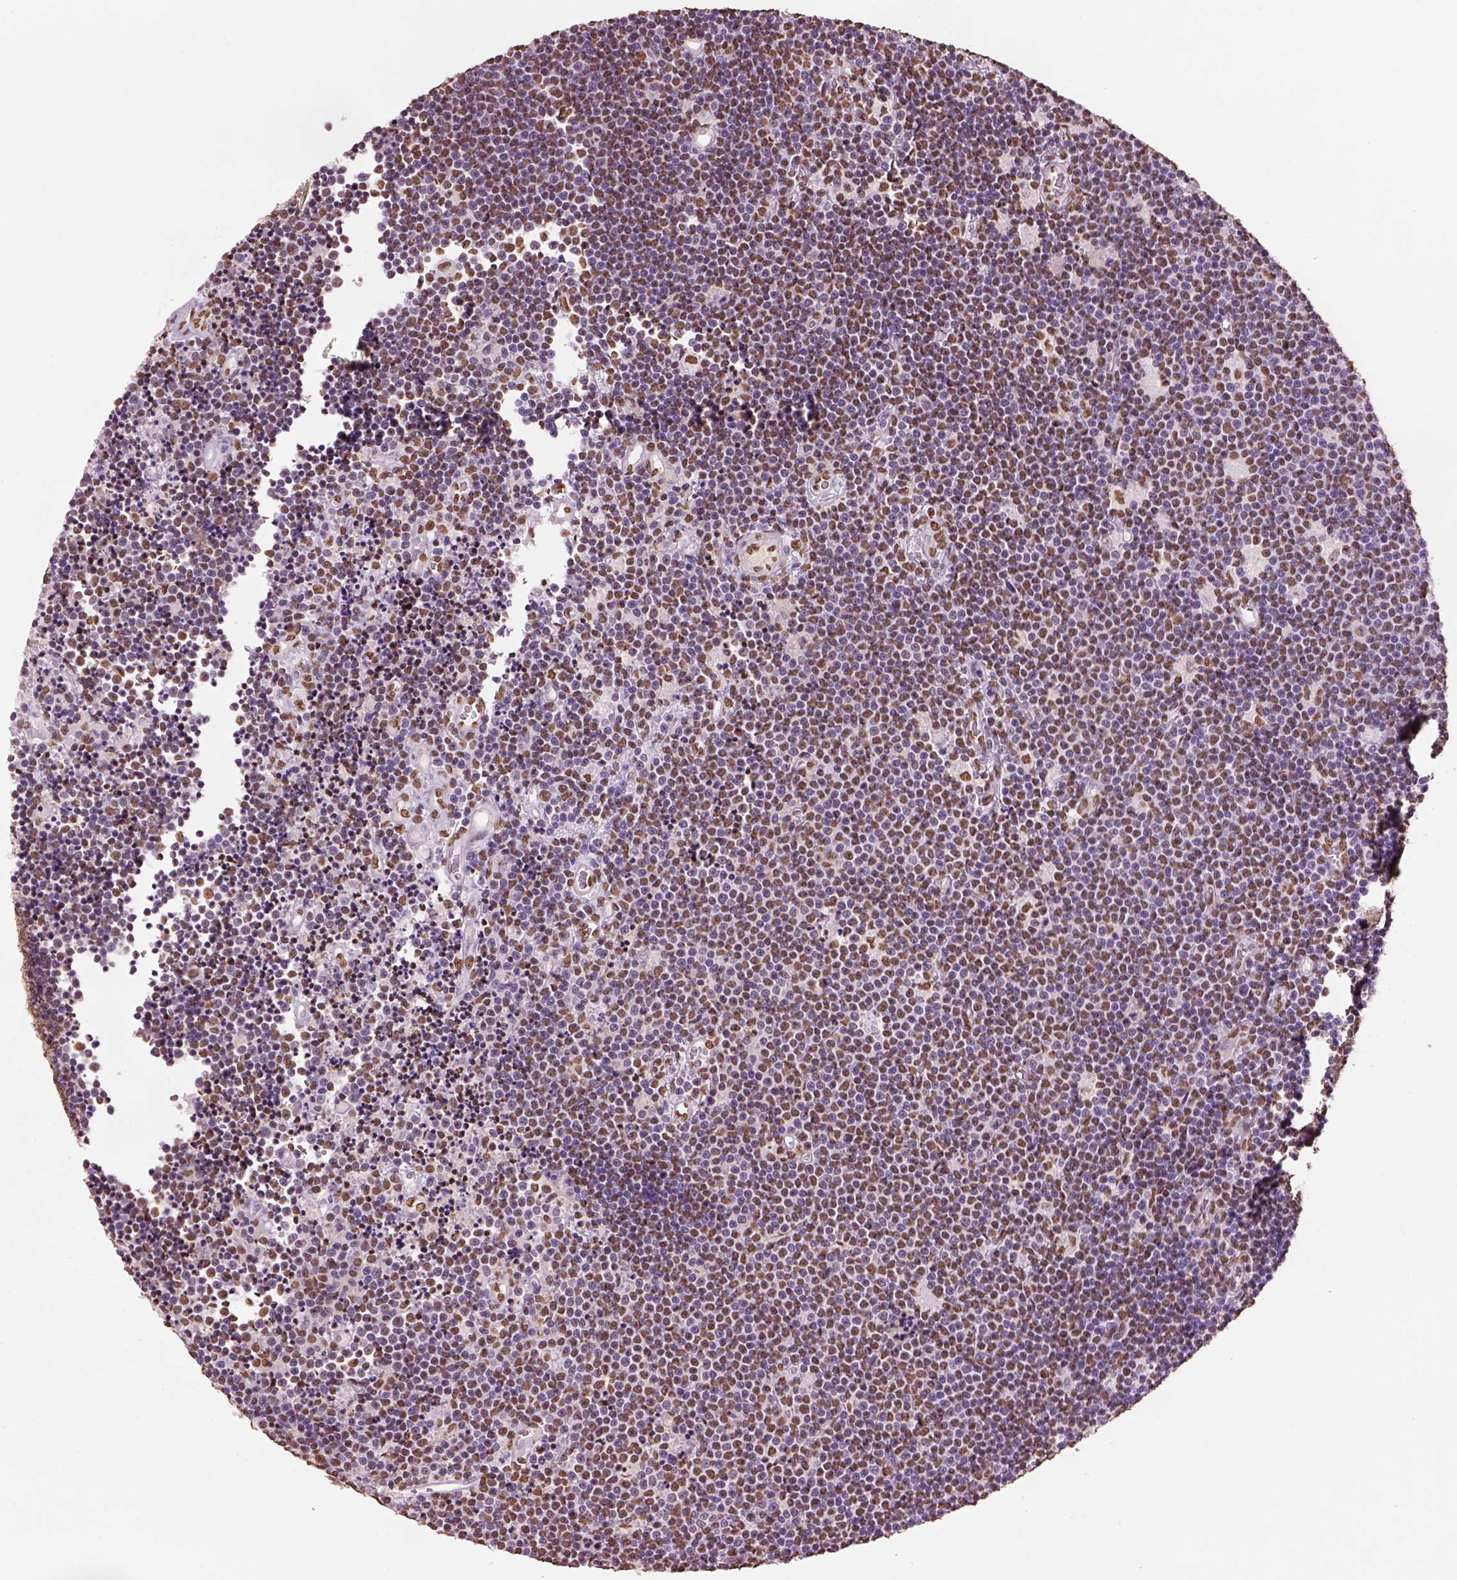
{"staining": {"intensity": "moderate", "quantity": ">75%", "location": "nuclear"}, "tissue": "lymphoma", "cell_type": "Tumor cells", "image_type": "cancer", "snomed": [{"axis": "morphology", "description": "Malignant lymphoma, non-Hodgkin's type, Low grade"}, {"axis": "topography", "description": "Brain"}], "caption": "Malignant lymphoma, non-Hodgkin's type (low-grade) stained for a protein demonstrates moderate nuclear positivity in tumor cells. (DAB IHC, brown staining for protein, blue staining for nuclei).", "gene": "DDX3X", "patient": {"sex": "female", "age": 66}}